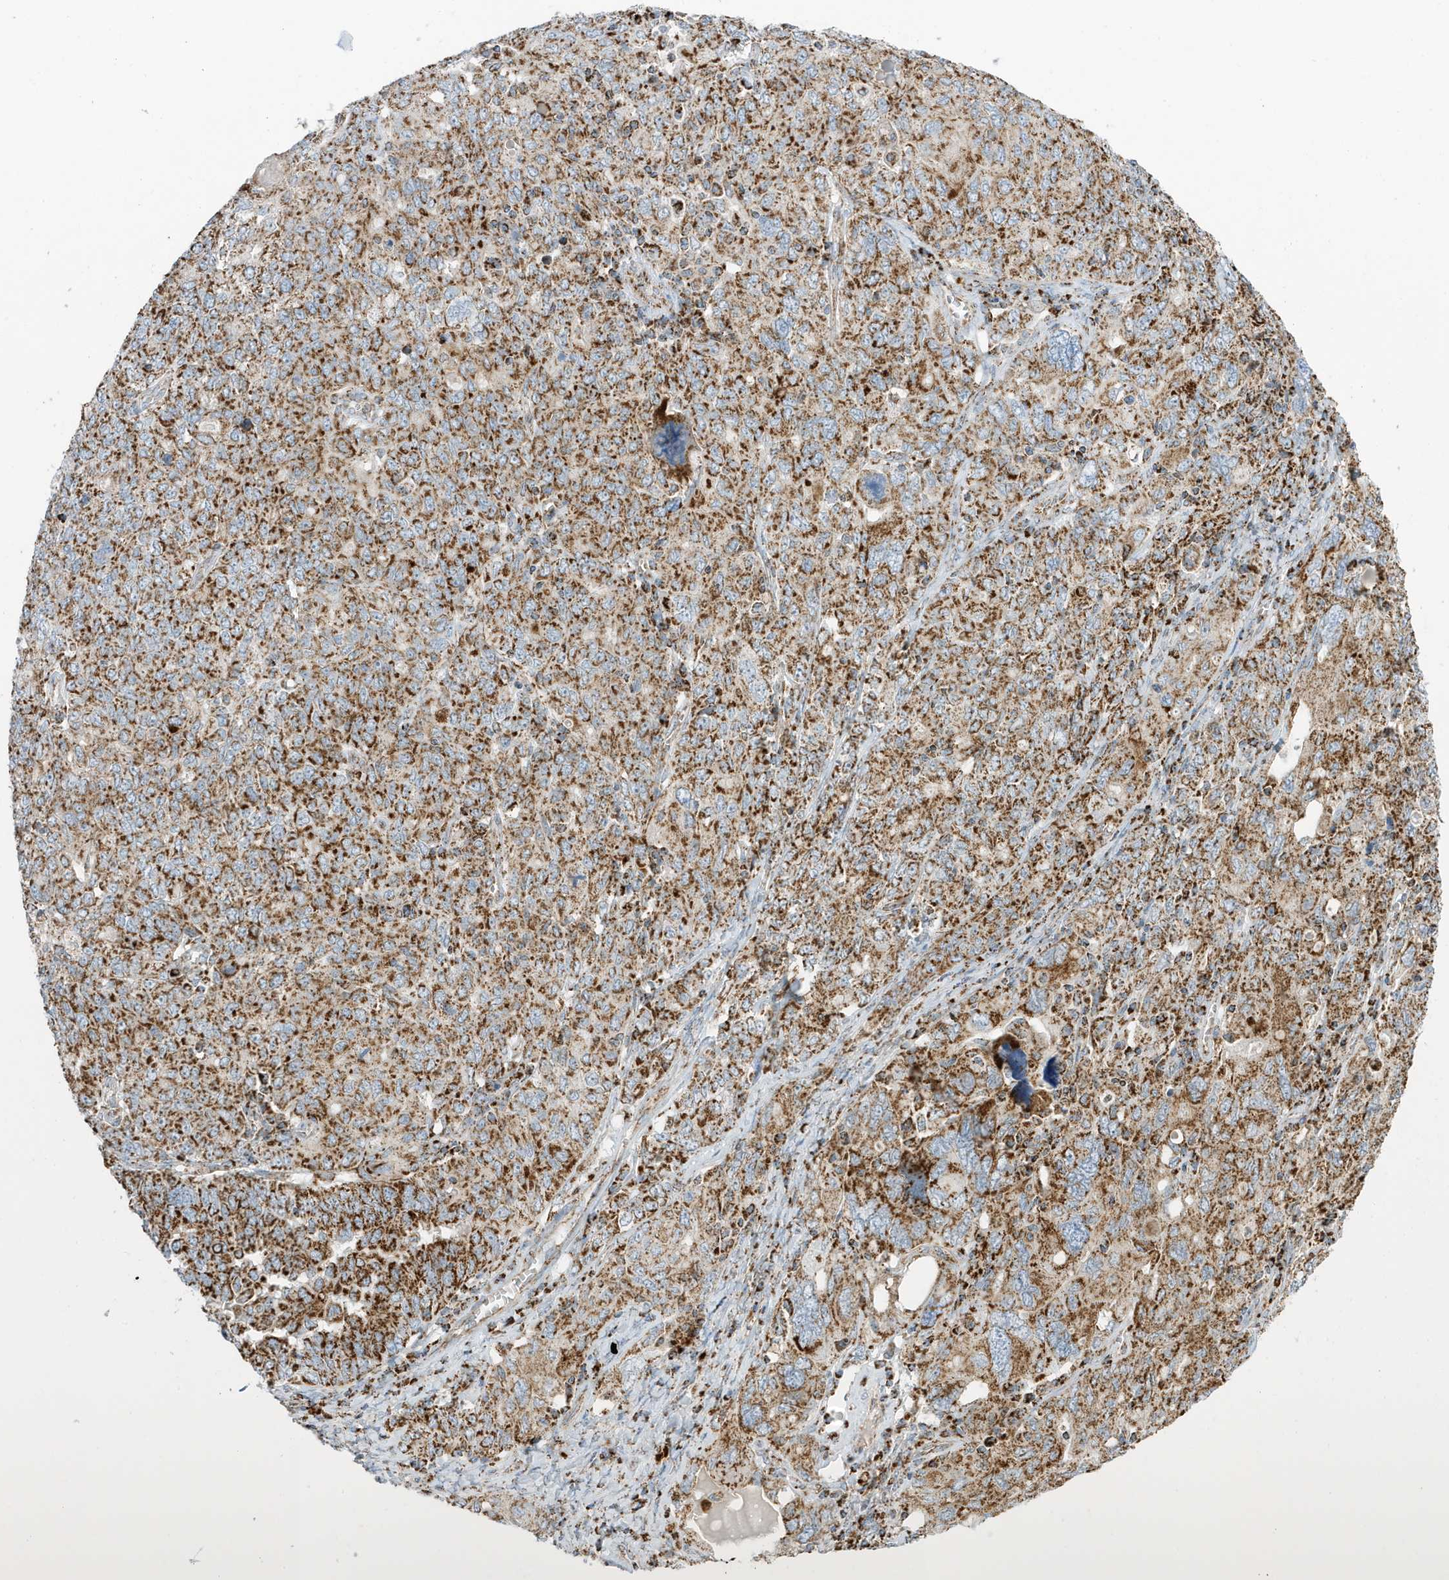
{"staining": {"intensity": "strong", "quantity": ">75%", "location": "cytoplasmic/membranous"}, "tissue": "ovarian cancer", "cell_type": "Tumor cells", "image_type": "cancer", "snomed": [{"axis": "morphology", "description": "Carcinoma, endometroid"}, {"axis": "topography", "description": "Ovary"}], "caption": "A high amount of strong cytoplasmic/membranous staining is present in about >75% of tumor cells in ovarian cancer tissue.", "gene": "ATP5ME", "patient": {"sex": "female", "age": 62}}